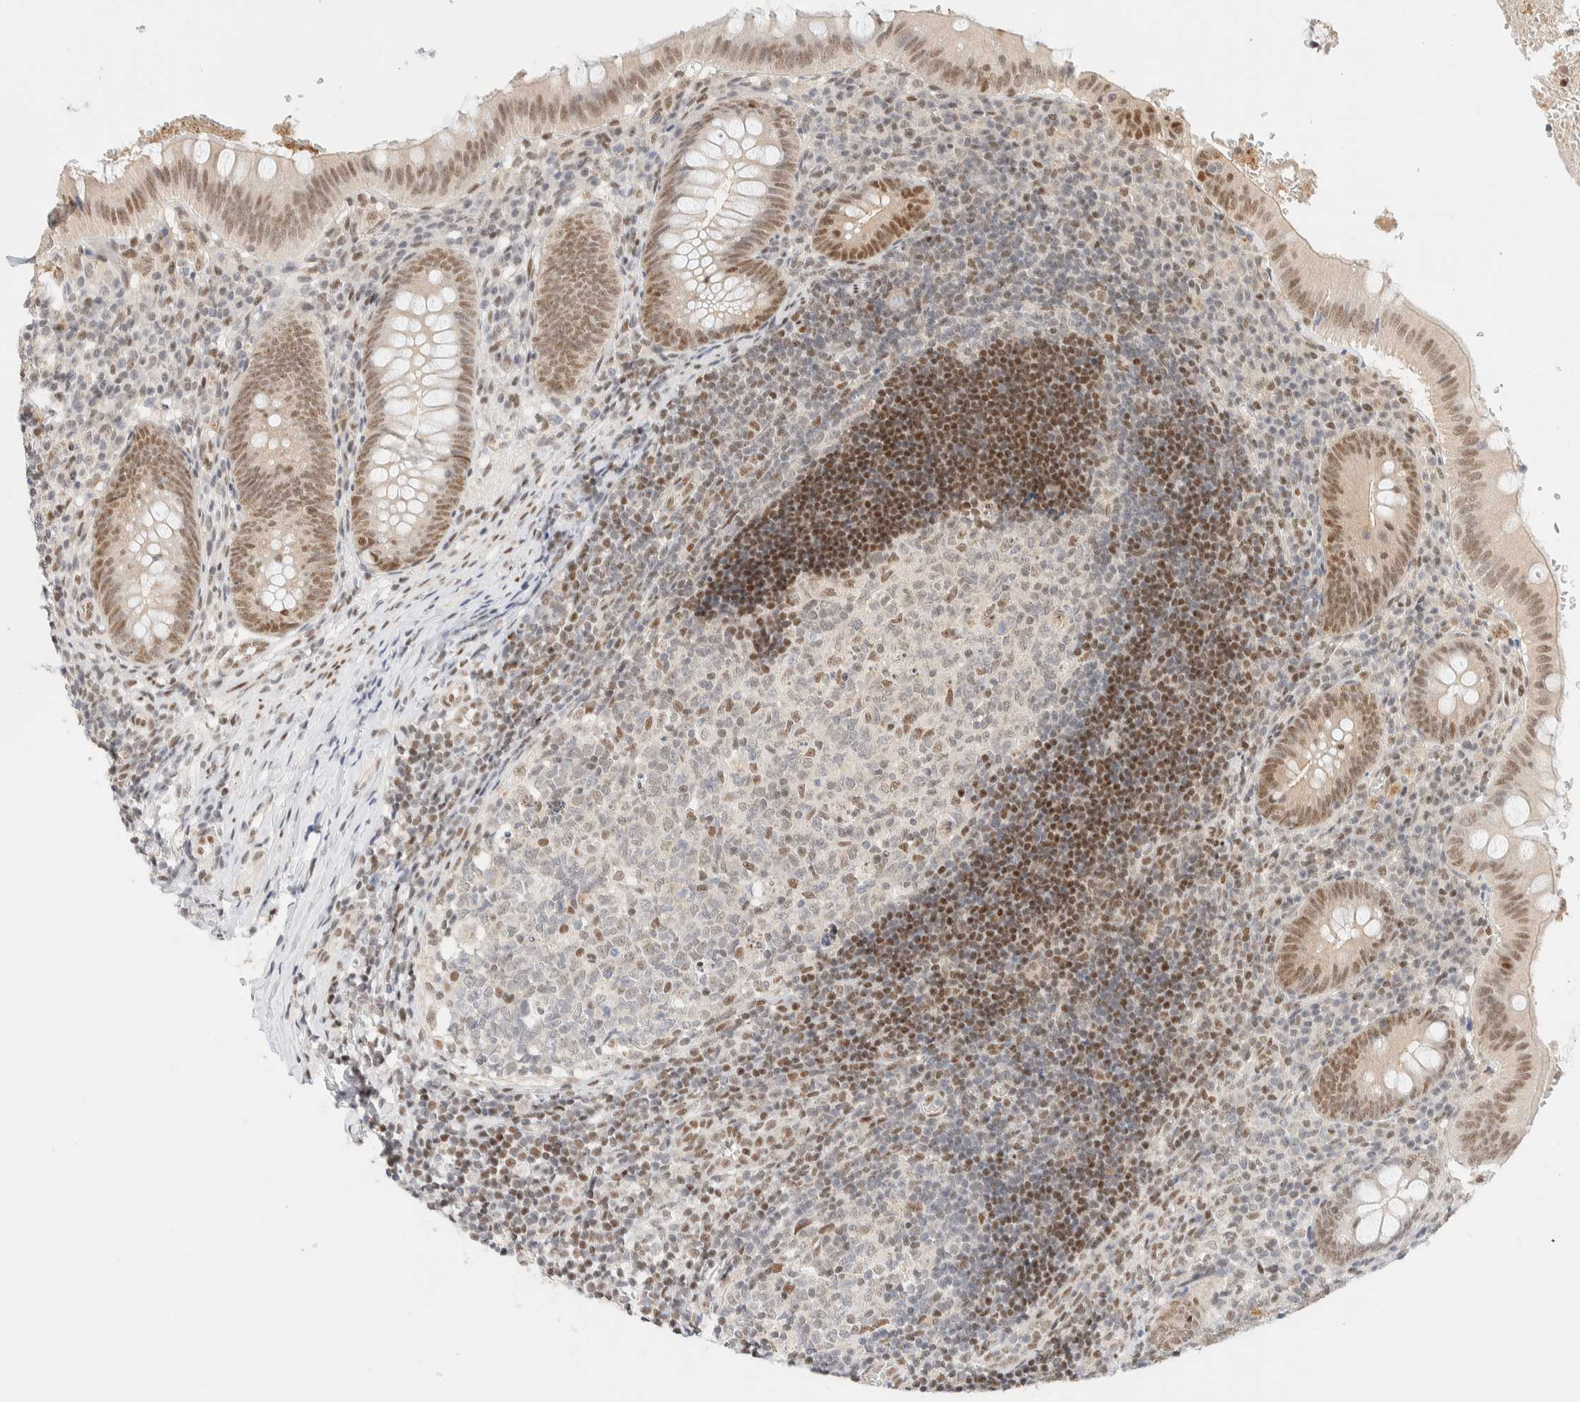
{"staining": {"intensity": "moderate", "quantity": ">75%", "location": "nuclear"}, "tissue": "appendix", "cell_type": "Glandular cells", "image_type": "normal", "snomed": [{"axis": "morphology", "description": "Normal tissue, NOS"}, {"axis": "topography", "description": "Appendix"}], "caption": "This is an image of immunohistochemistry (IHC) staining of unremarkable appendix, which shows moderate staining in the nuclear of glandular cells.", "gene": "PYGO2", "patient": {"sex": "male", "age": 8}}